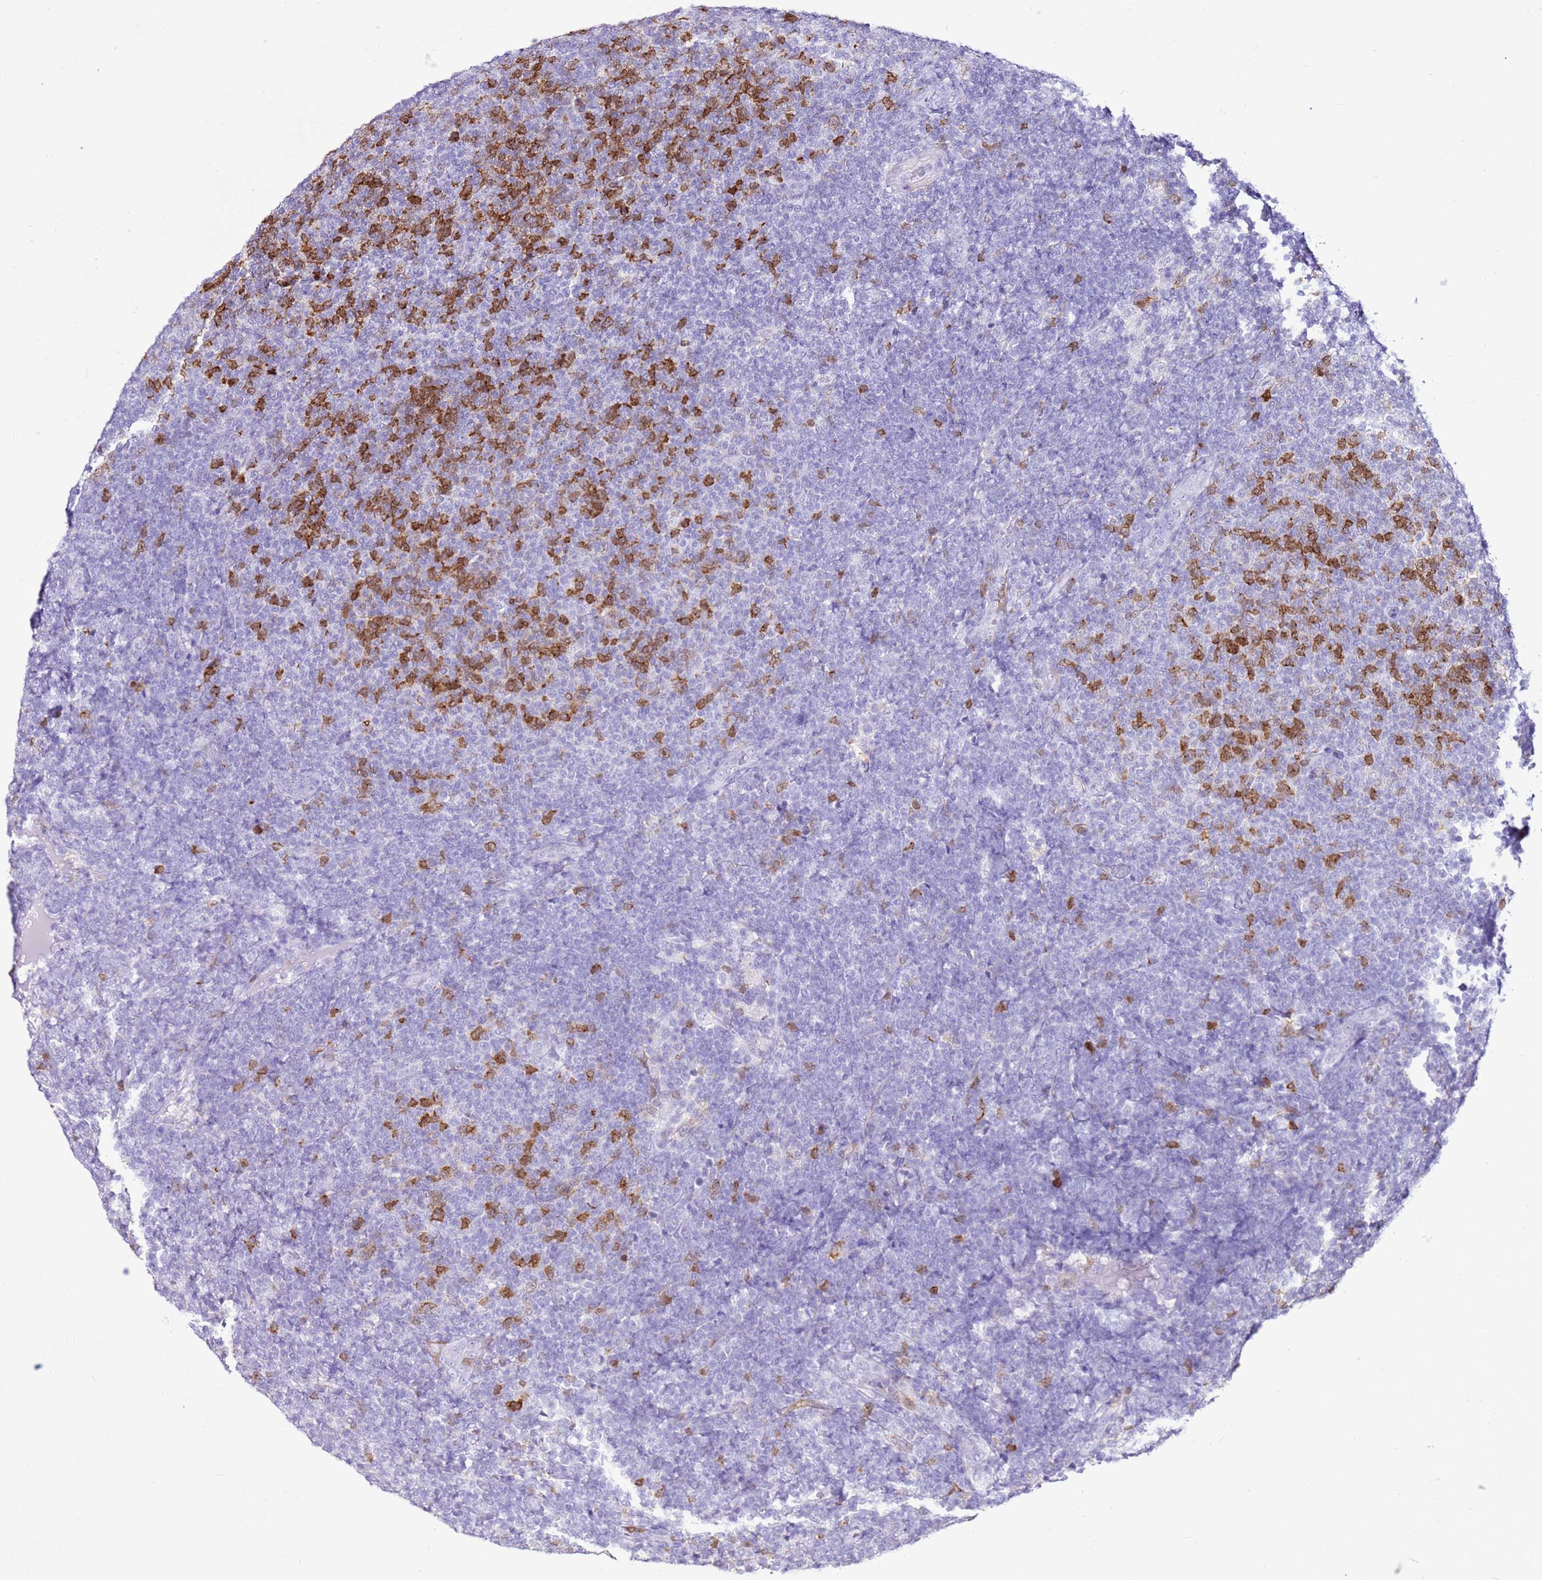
{"staining": {"intensity": "strong", "quantity": "<25%", "location": "cytoplasmic/membranous"}, "tissue": "lymphoma", "cell_type": "Tumor cells", "image_type": "cancer", "snomed": [{"axis": "morphology", "description": "Malignant lymphoma, non-Hodgkin's type, Low grade"}, {"axis": "topography", "description": "Lymph node"}], "caption": "DAB immunohistochemical staining of lymphoma exhibits strong cytoplasmic/membranous protein staining in approximately <25% of tumor cells. (IHC, brightfield microscopy, high magnification).", "gene": "SPC25", "patient": {"sex": "male", "age": 66}}